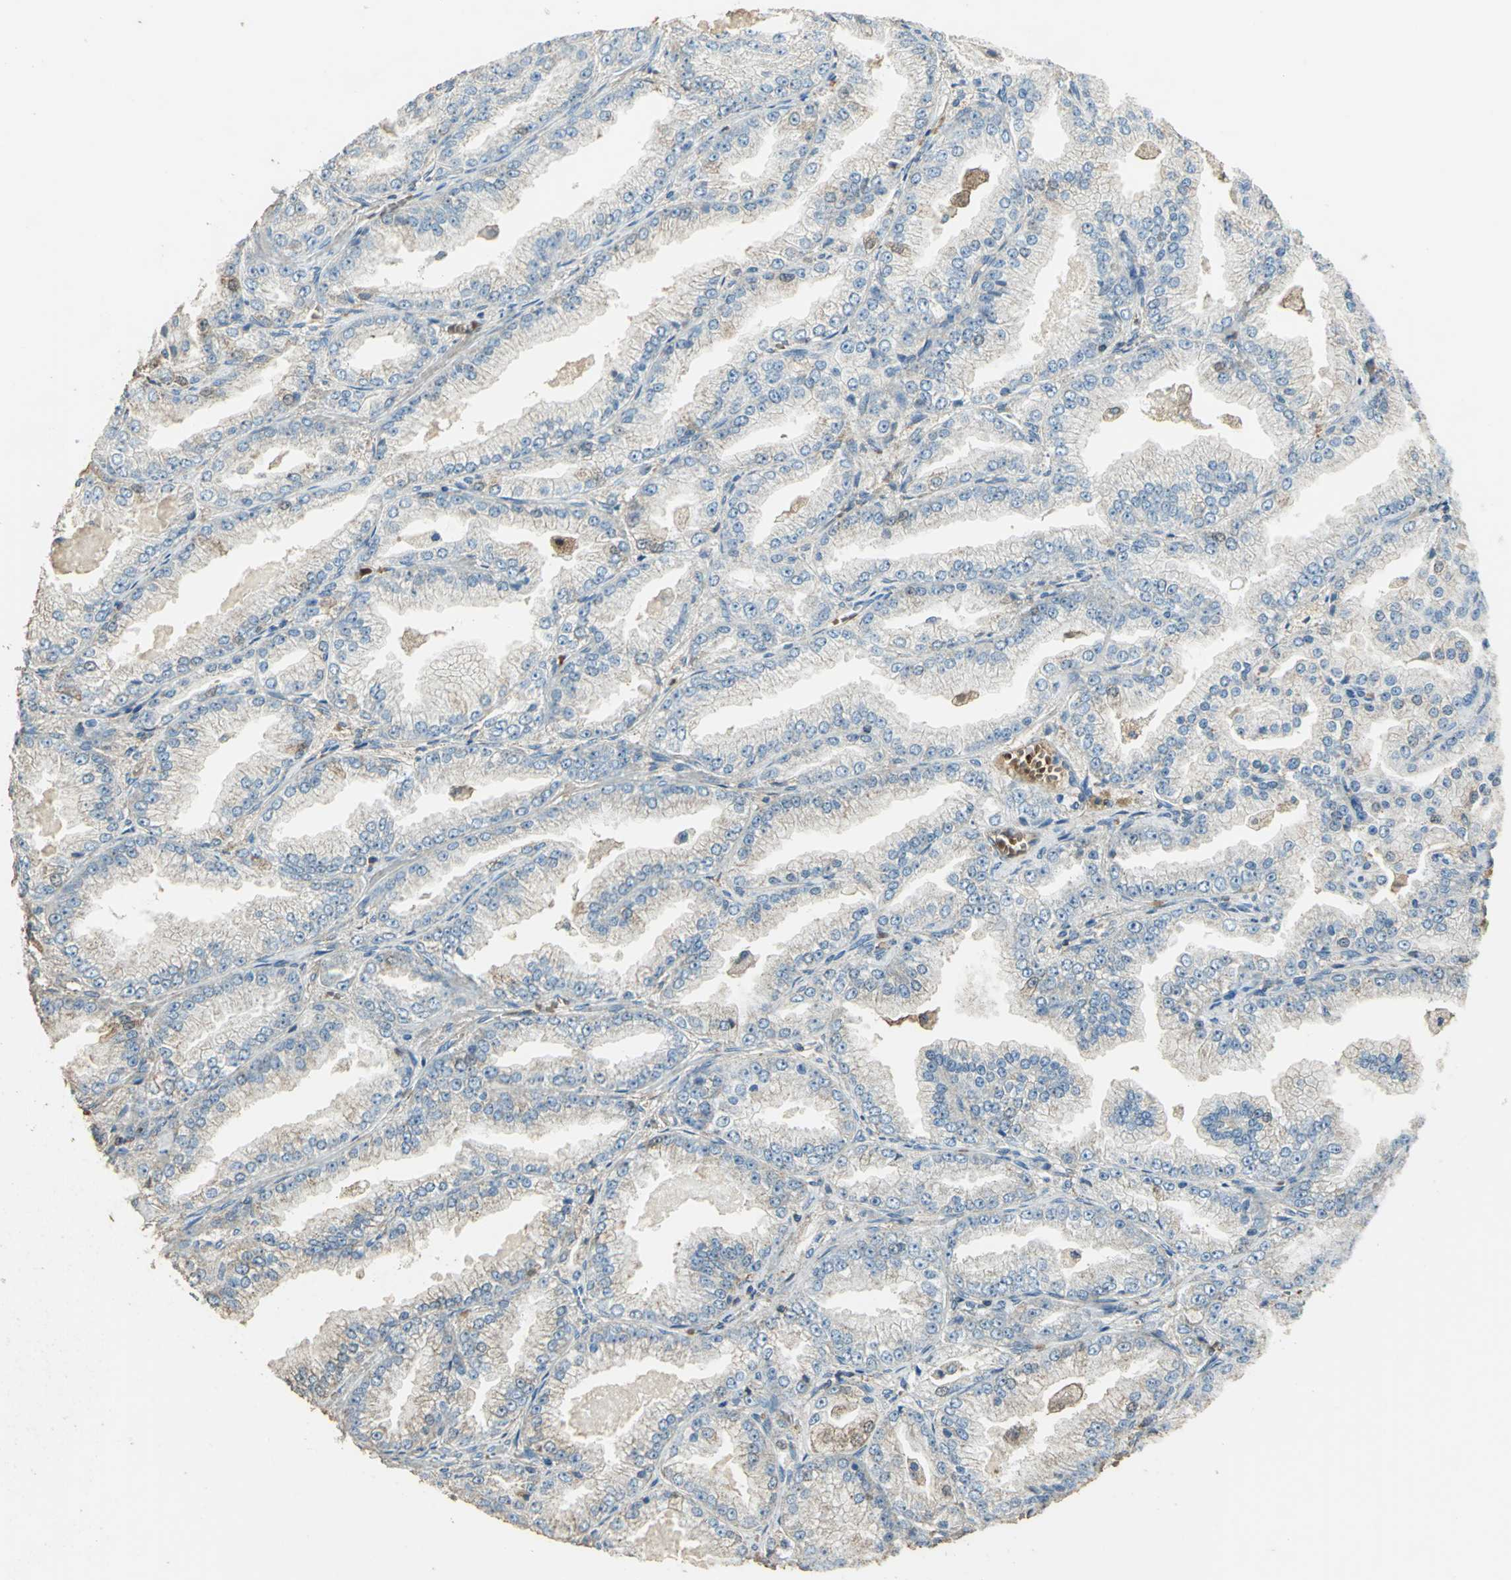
{"staining": {"intensity": "weak", "quantity": "25%-75%", "location": "cytoplasmic/membranous"}, "tissue": "prostate cancer", "cell_type": "Tumor cells", "image_type": "cancer", "snomed": [{"axis": "morphology", "description": "Adenocarcinoma, High grade"}, {"axis": "topography", "description": "Prostate"}], "caption": "Protein staining shows weak cytoplasmic/membranous expression in about 25%-75% of tumor cells in high-grade adenocarcinoma (prostate).", "gene": "TRAPPC2", "patient": {"sex": "male", "age": 61}}